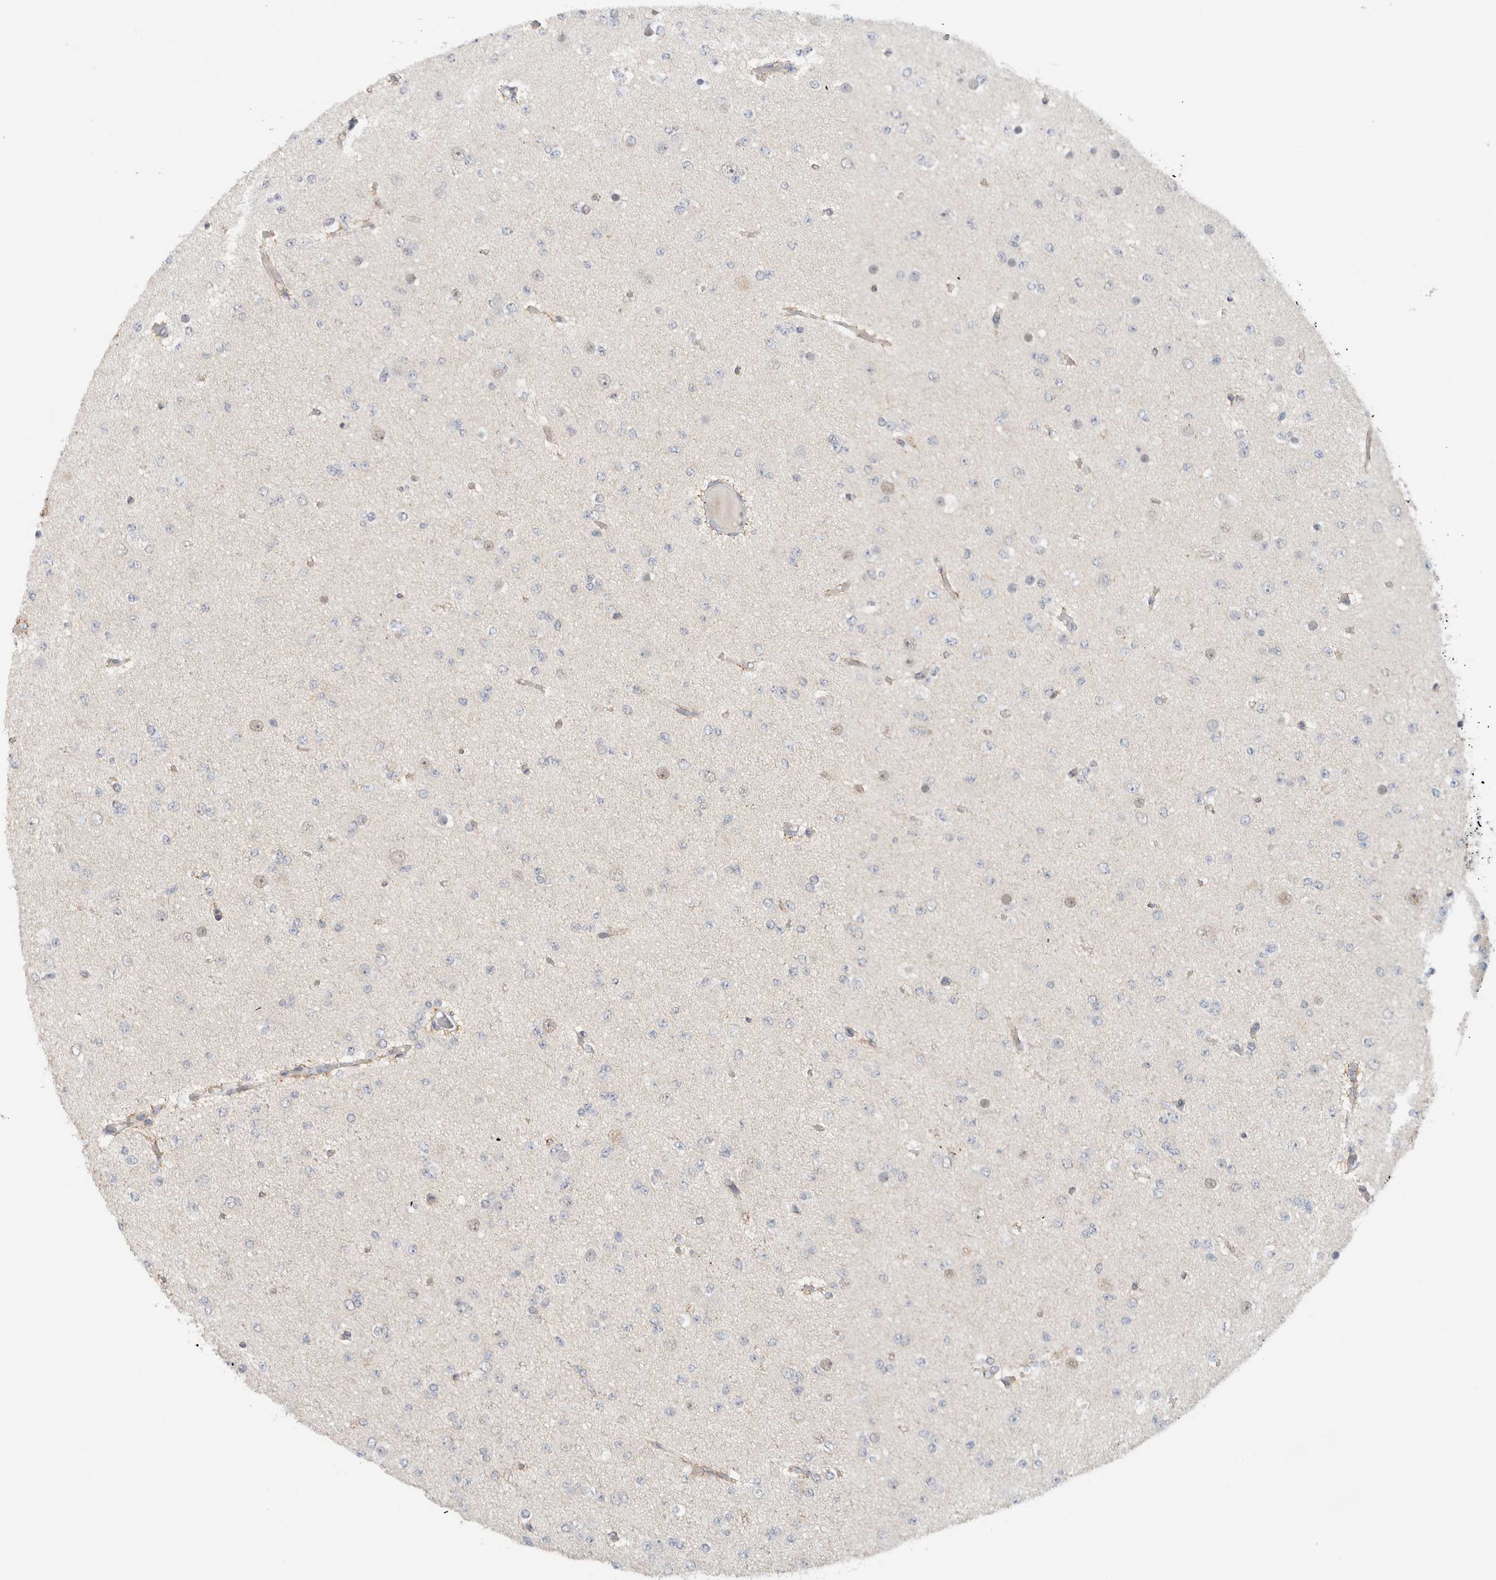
{"staining": {"intensity": "negative", "quantity": "none", "location": "none"}, "tissue": "glioma", "cell_type": "Tumor cells", "image_type": "cancer", "snomed": [{"axis": "morphology", "description": "Glioma, malignant, Low grade"}, {"axis": "topography", "description": "Brain"}], "caption": "Micrograph shows no significant protein expression in tumor cells of glioma.", "gene": "NCR3LG1", "patient": {"sex": "female", "age": 22}}